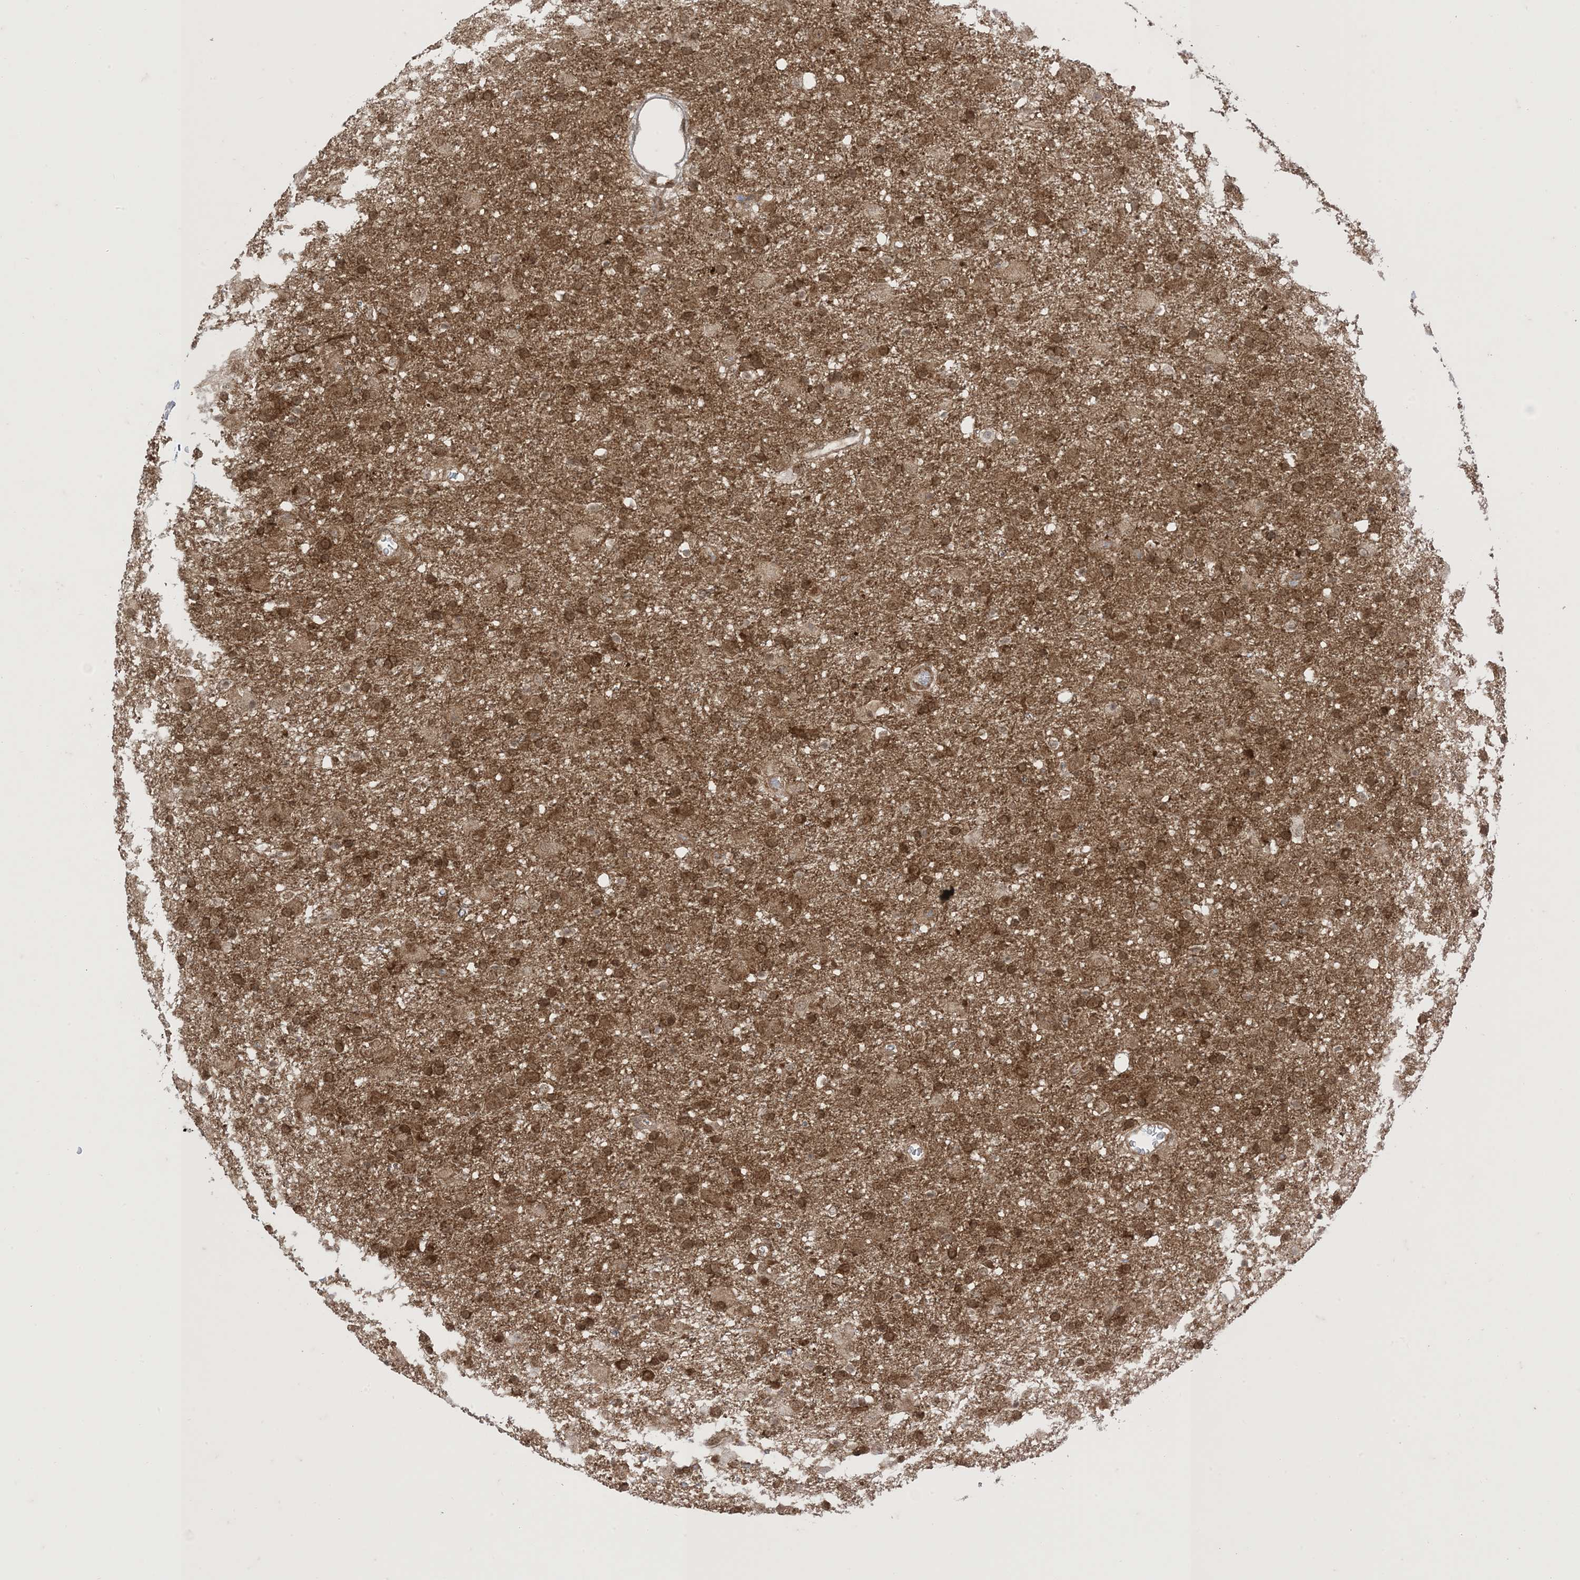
{"staining": {"intensity": "moderate", "quantity": ">75%", "location": "cytoplasmic/membranous,nuclear"}, "tissue": "glioma", "cell_type": "Tumor cells", "image_type": "cancer", "snomed": [{"axis": "morphology", "description": "Glioma, malignant, Low grade"}, {"axis": "topography", "description": "Brain"}], "caption": "The immunohistochemical stain labels moderate cytoplasmic/membranous and nuclear positivity in tumor cells of glioma tissue.", "gene": "PTPA", "patient": {"sex": "male", "age": 65}}